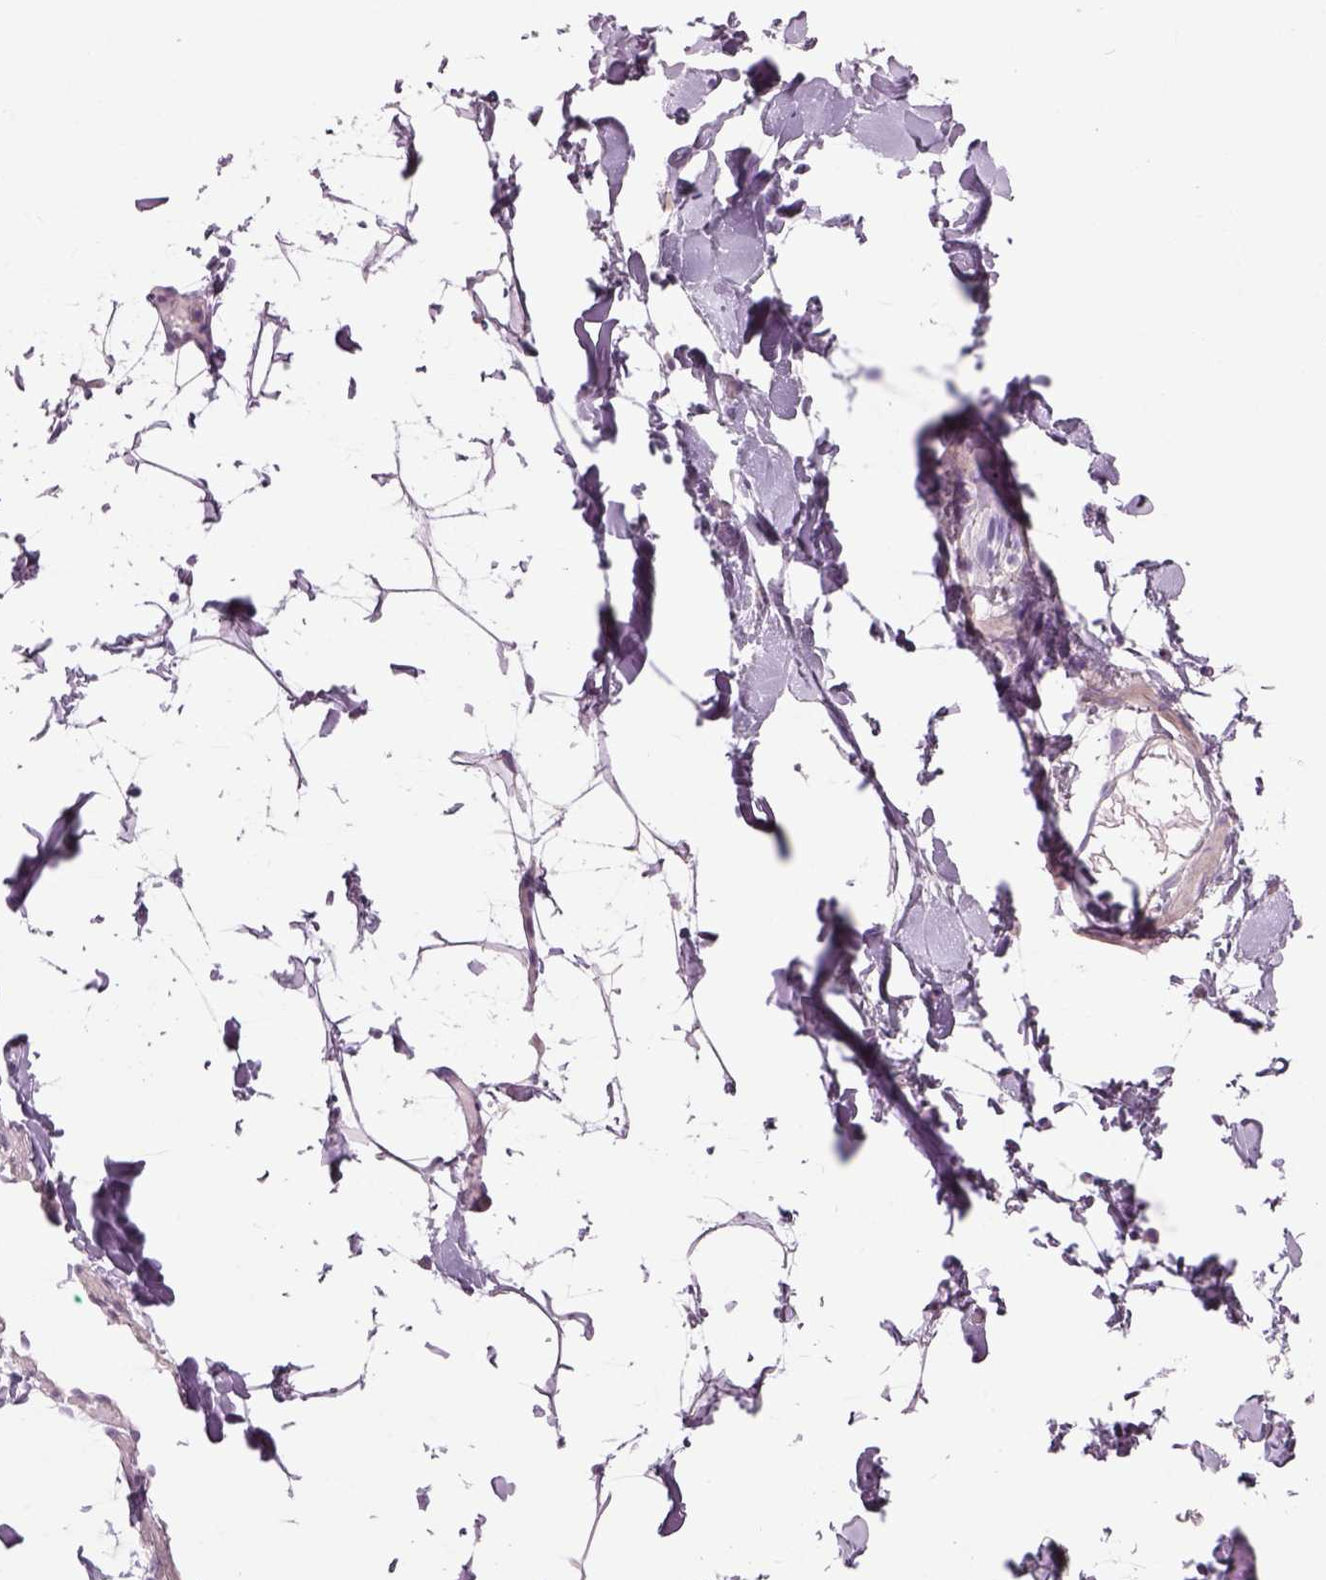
{"staining": {"intensity": "negative", "quantity": "none", "location": "none"}, "tissue": "adipose tissue", "cell_type": "Adipocytes", "image_type": "normal", "snomed": [{"axis": "morphology", "description": "Normal tissue, NOS"}, {"axis": "topography", "description": "Gallbladder"}, {"axis": "topography", "description": "Peripheral nerve tissue"}], "caption": "Immunohistochemistry histopathology image of benign adipose tissue stained for a protein (brown), which displays no staining in adipocytes.", "gene": "MDH1B", "patient": {"sex": "female", "age": 45}}